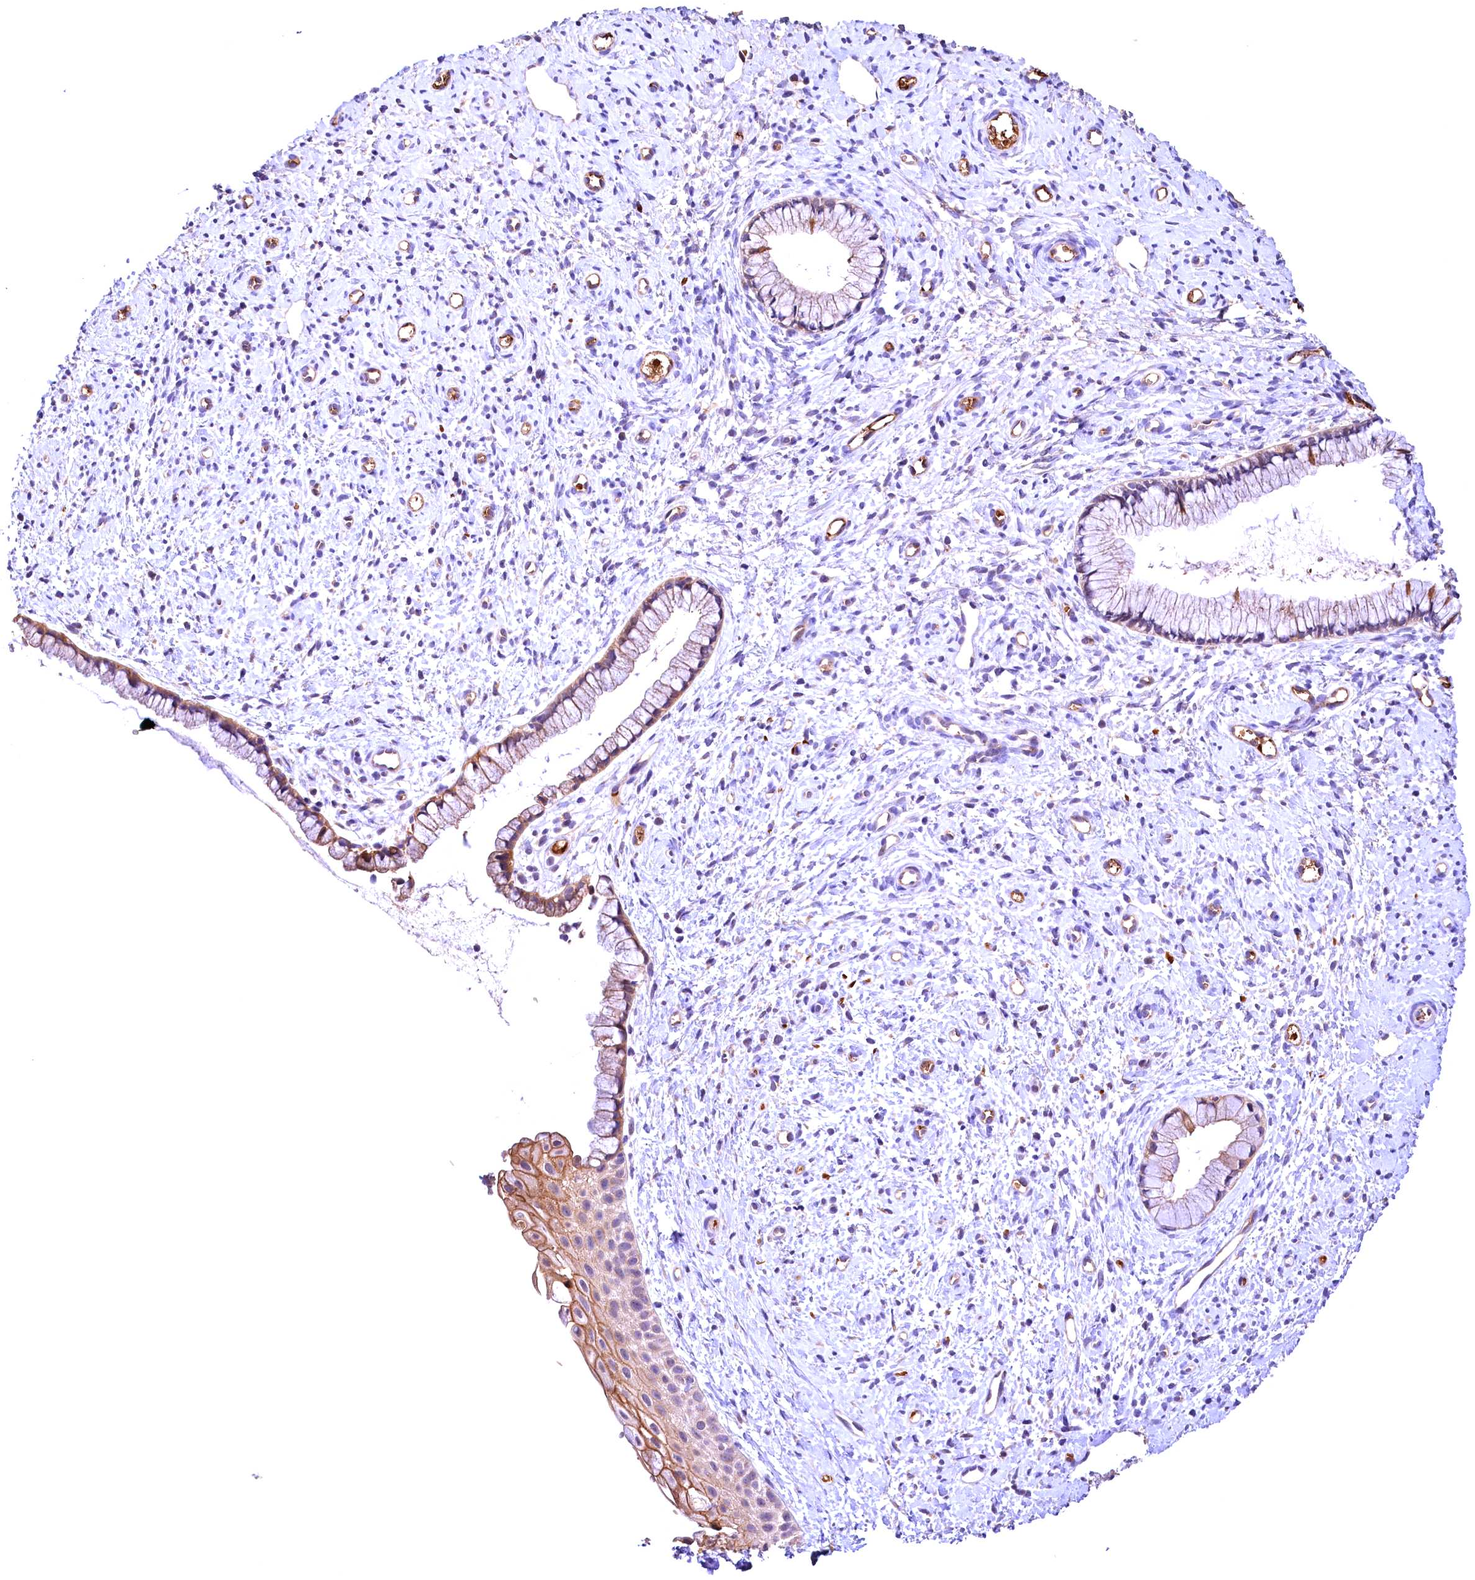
{"staining": {"intensity": "moderate", "quantity": "25%-75%", "location": "cytoplasmic/membranous"}, "tissue": "cervix", "cell_type": "Glandular cells", "image_type": "normal", "snomed": [{"axis": "morphology", "description": "Normal tissue, NOS"}, {"axis": "topography", "description": "Cervix"}], "caption": "Immunohistochemical staining of unremarkable cervix demonstrates 25%-75% levels of moderate cytoplasmic/membranous protein expression in about 25%-75% of glandular cells. Immunohistochemistry (ihc) stains the protein of interest in brown and the nuclei are stained blue.", "gene": "PHAF1", "patient": {"sex": "female", "age": 57}}